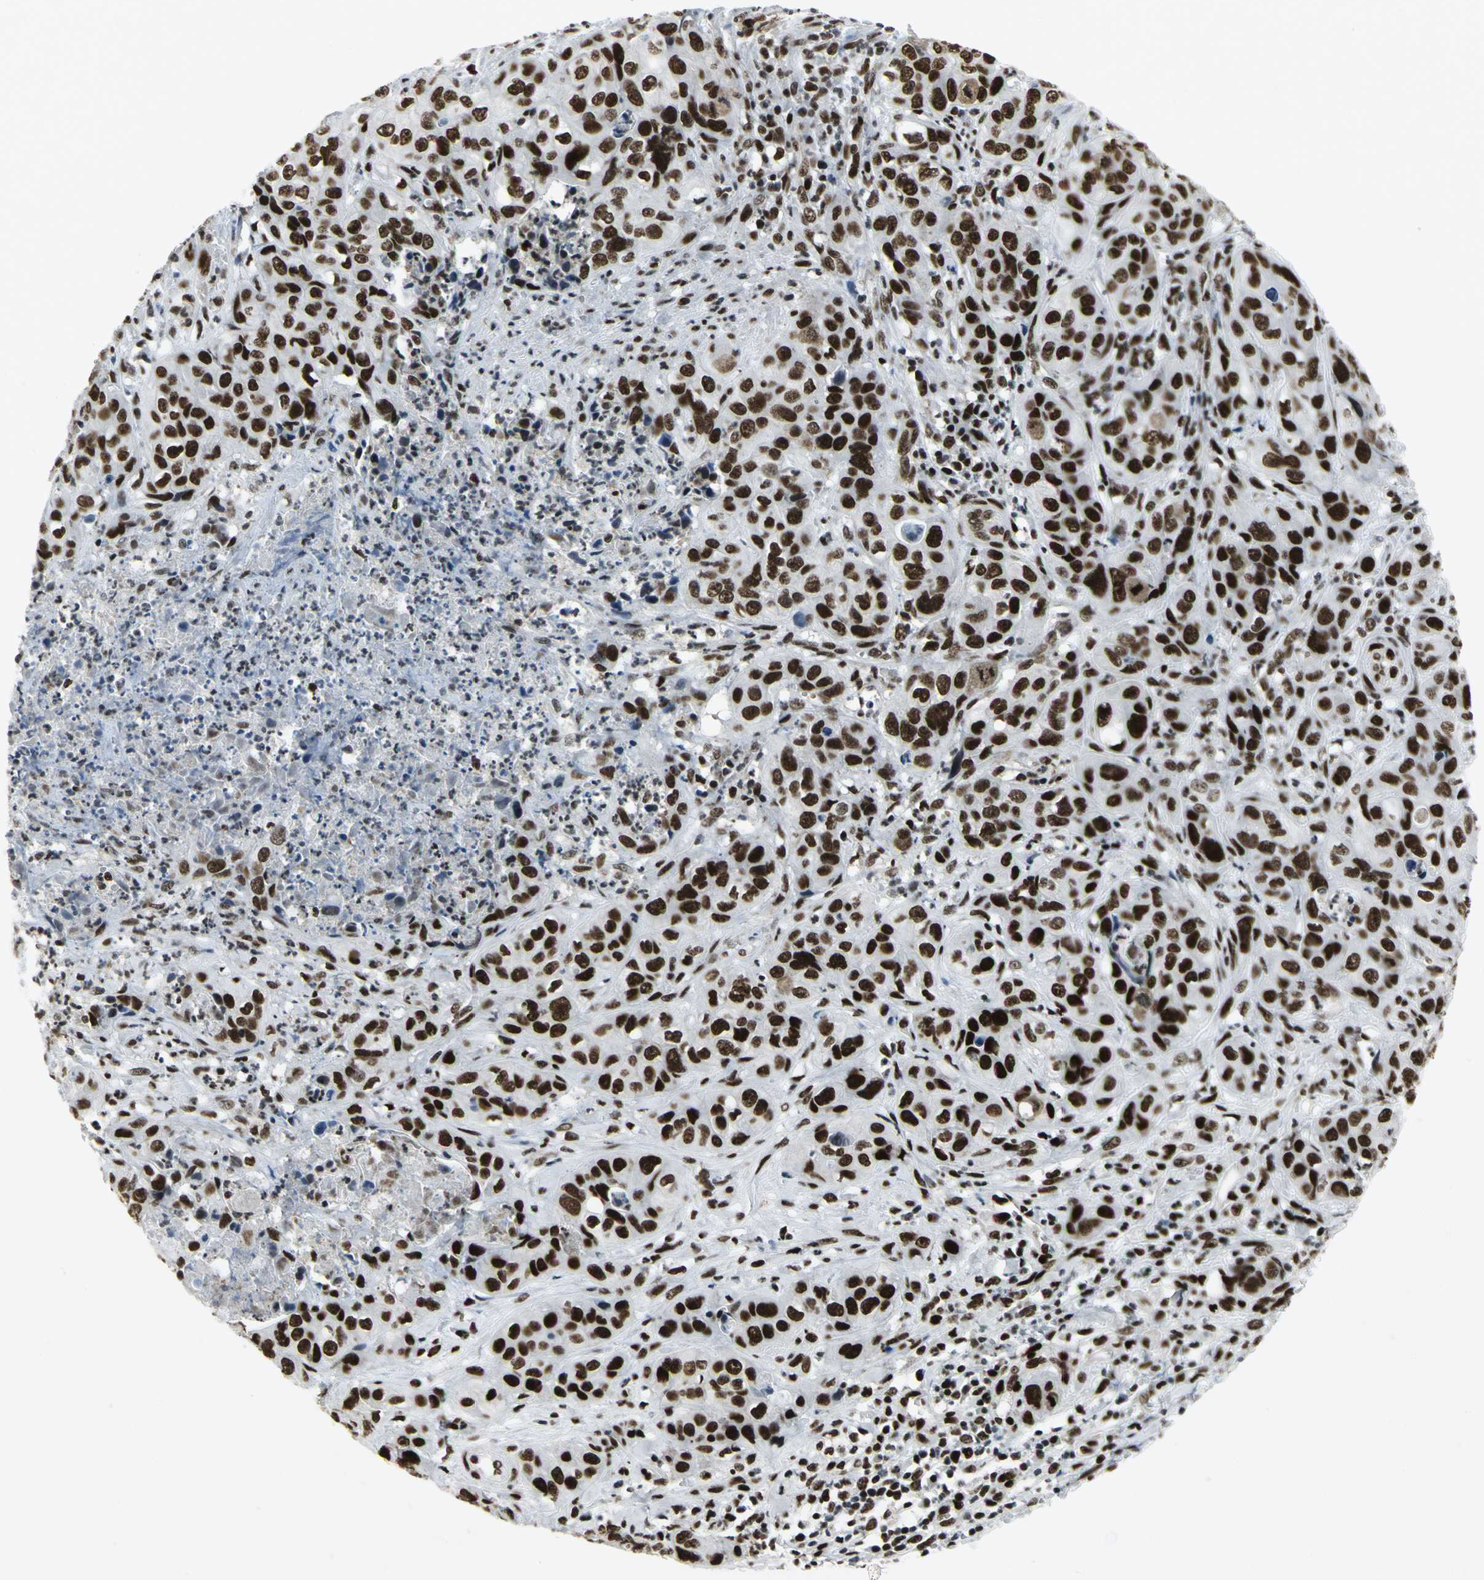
{"staining": {"intensity": "strong", "quantity": ">75%", "location": "nuclear"}, "tissue": "liver cancer", "cell_type": "Tumor cells", "image_type": "cancer", "snomed": [{"axis": "morphology", "description": "Cholangiocarcinoma"}, {"axis": "topography", "description": "Liver"}], "caption": "This image displays immunohistochemistry (IHC) staining of liver cancer, with high strong nuclear staining in about >75% of tumor cells.", "gene": "SMARCA4", "patient": {"sex": "female", "age": 61}}